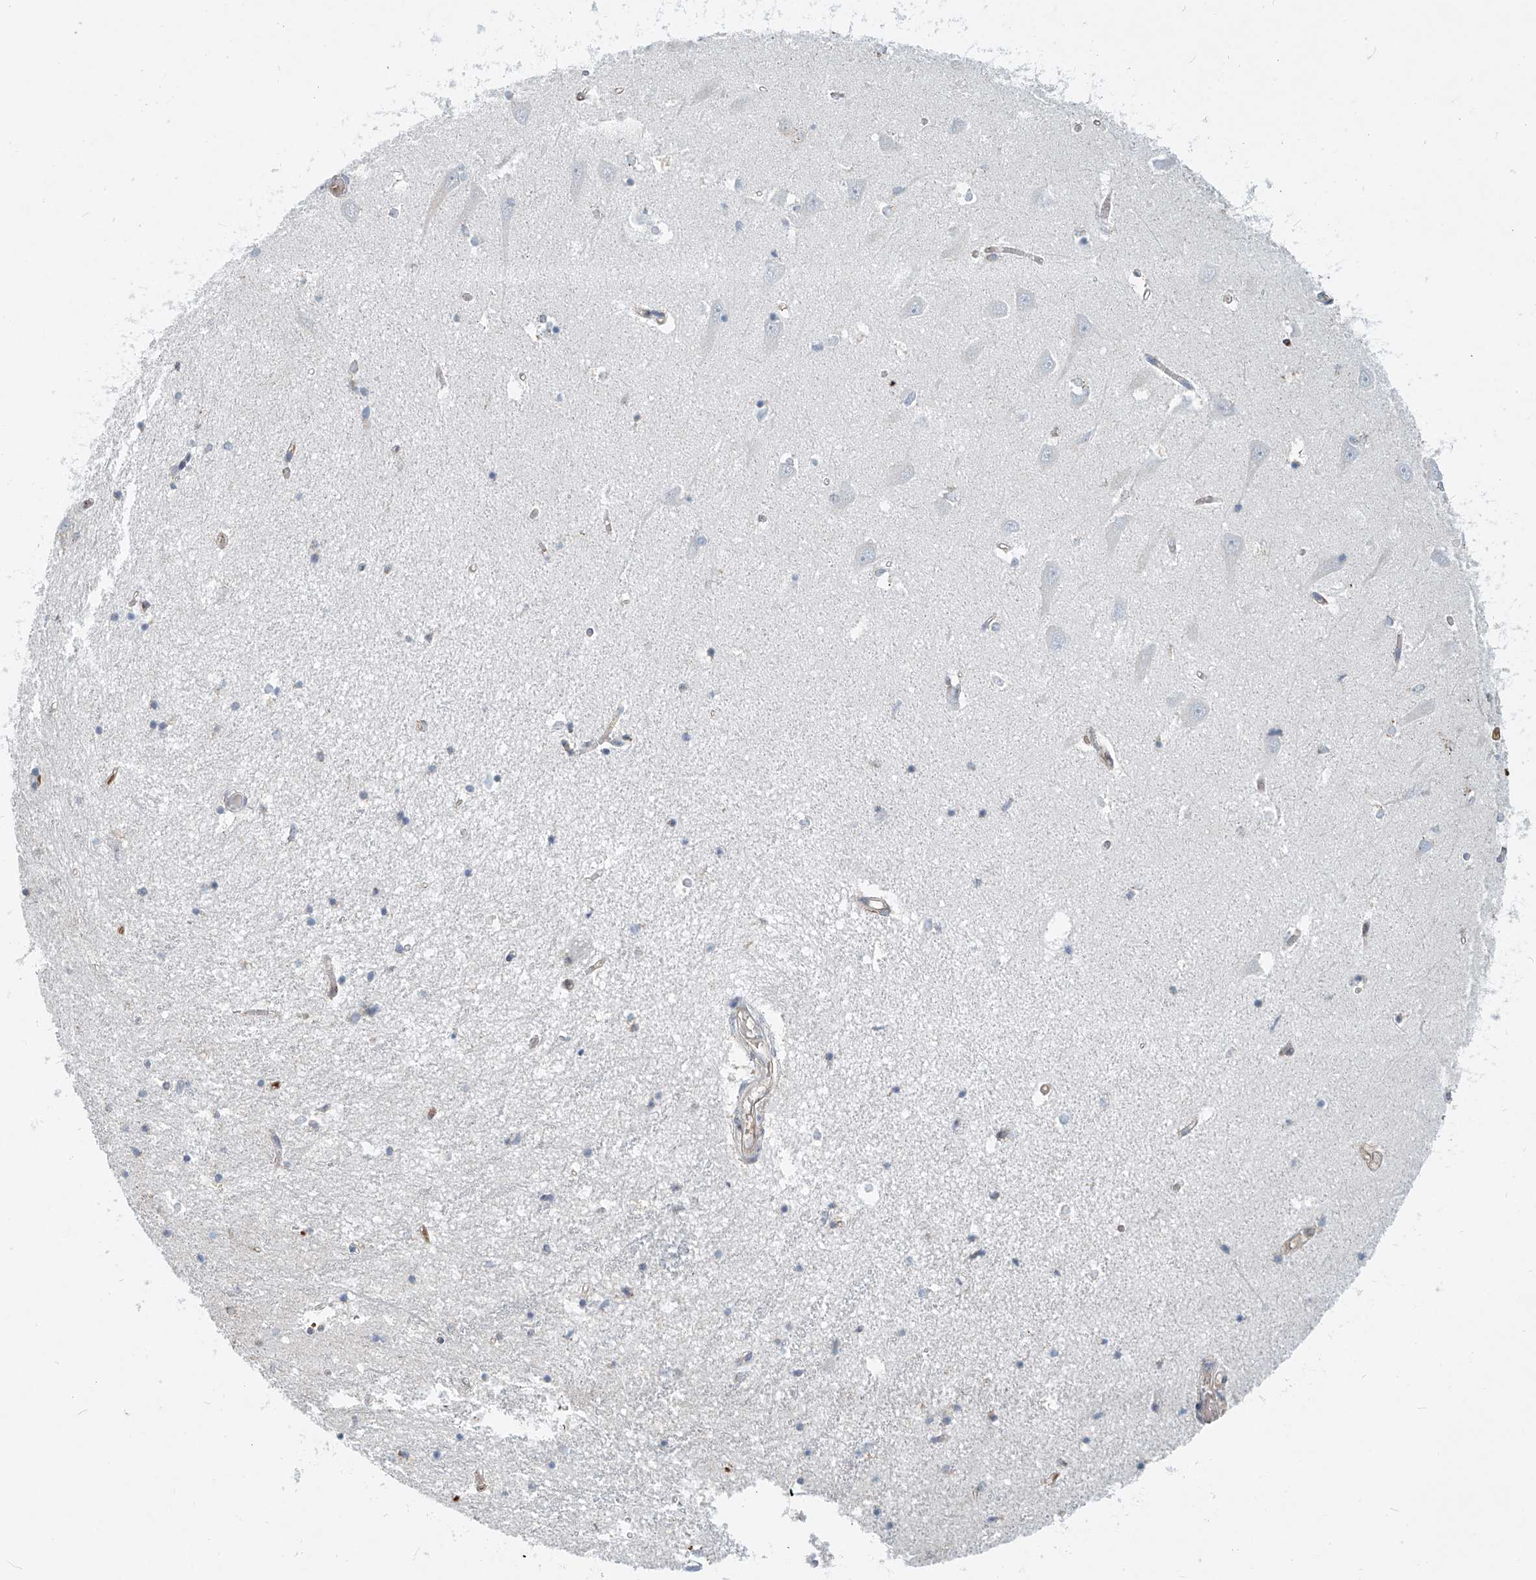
{"staining": {"intensity": "negative", "quantity": "none", "location": "none"}, "tissue": "hippocampus", "cell_type": "Glial cells", "image_type": "normal", "snomed": [{"axis": "morphology", "description": "Normal tissue, NOS"}, {"axis": "topography", "description": "Hippocampus"}], "caption": "This is a photomicrograph of IHC staining of normal hippocampus, which shows no positivity in glial cells.", "gene": "PTPRA", "patient": {"sex": "male", "age": 70}}